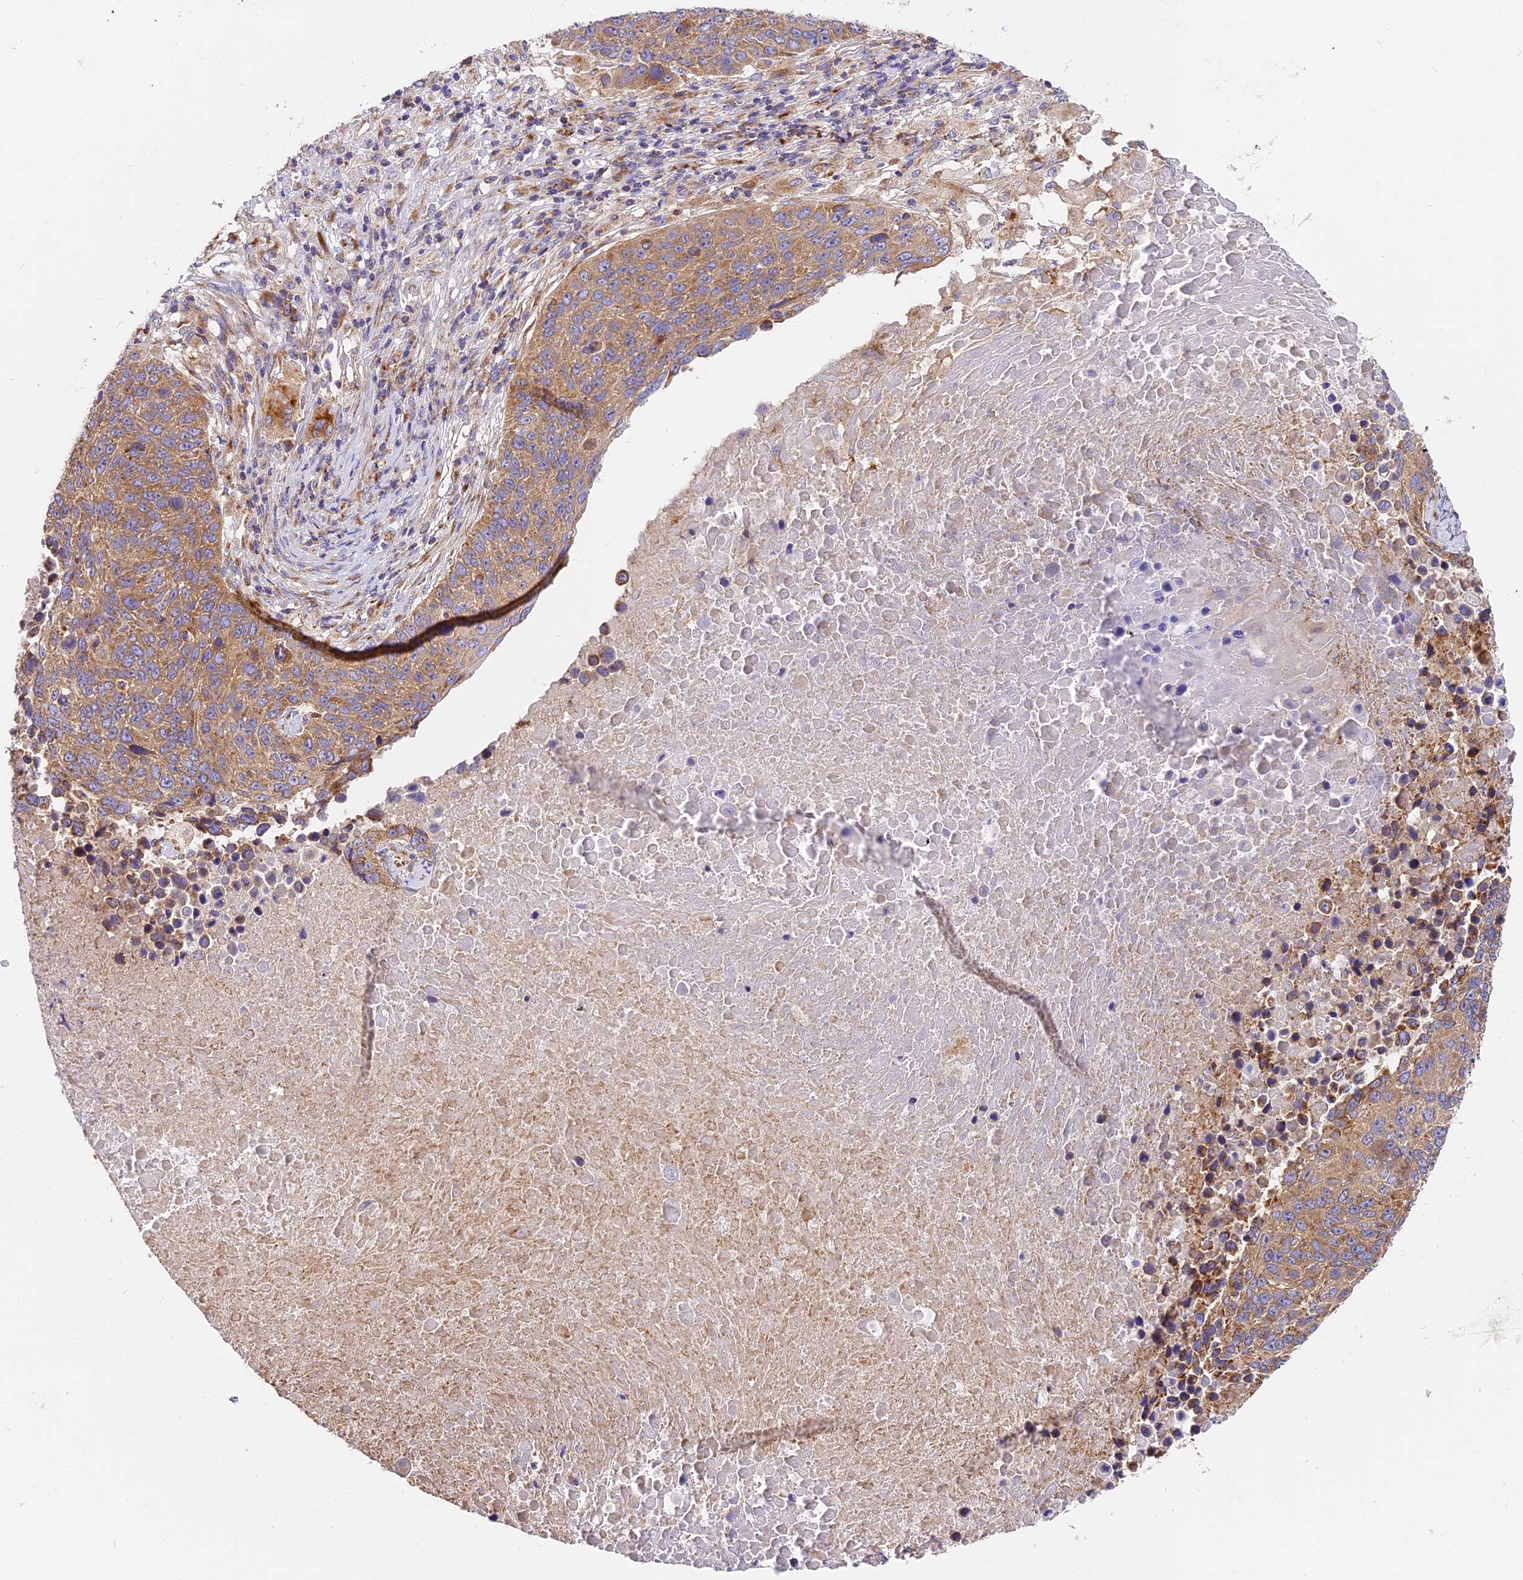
{"staining": {"intensity": "strong", "quantity": ">75%", "location": "cytoplasmic/membranous"}, "tissue": "lung cancer", "cell_type": "Tumor cells", "image_type": "cancer", "snomed": [{"axis": "morphology", "description": "Normal tissue, NOS"}, {"axis": "morphology", "description": "Squamous cell carcinoma, NOS"}, {"axis": "topography", "description": "Lymph node"}, {"axis": "topography", "description": "Lung"}], "caption": "IHC histopathology image of human squamous cell carcinoma (lung) stained for a protein (brown), which demonstrates high levels of strong cytoplasmic/membranous expression in about >75% of tumor cells.", "gene": "MRAS", "patient": {"sex": "male", "age": 66}}